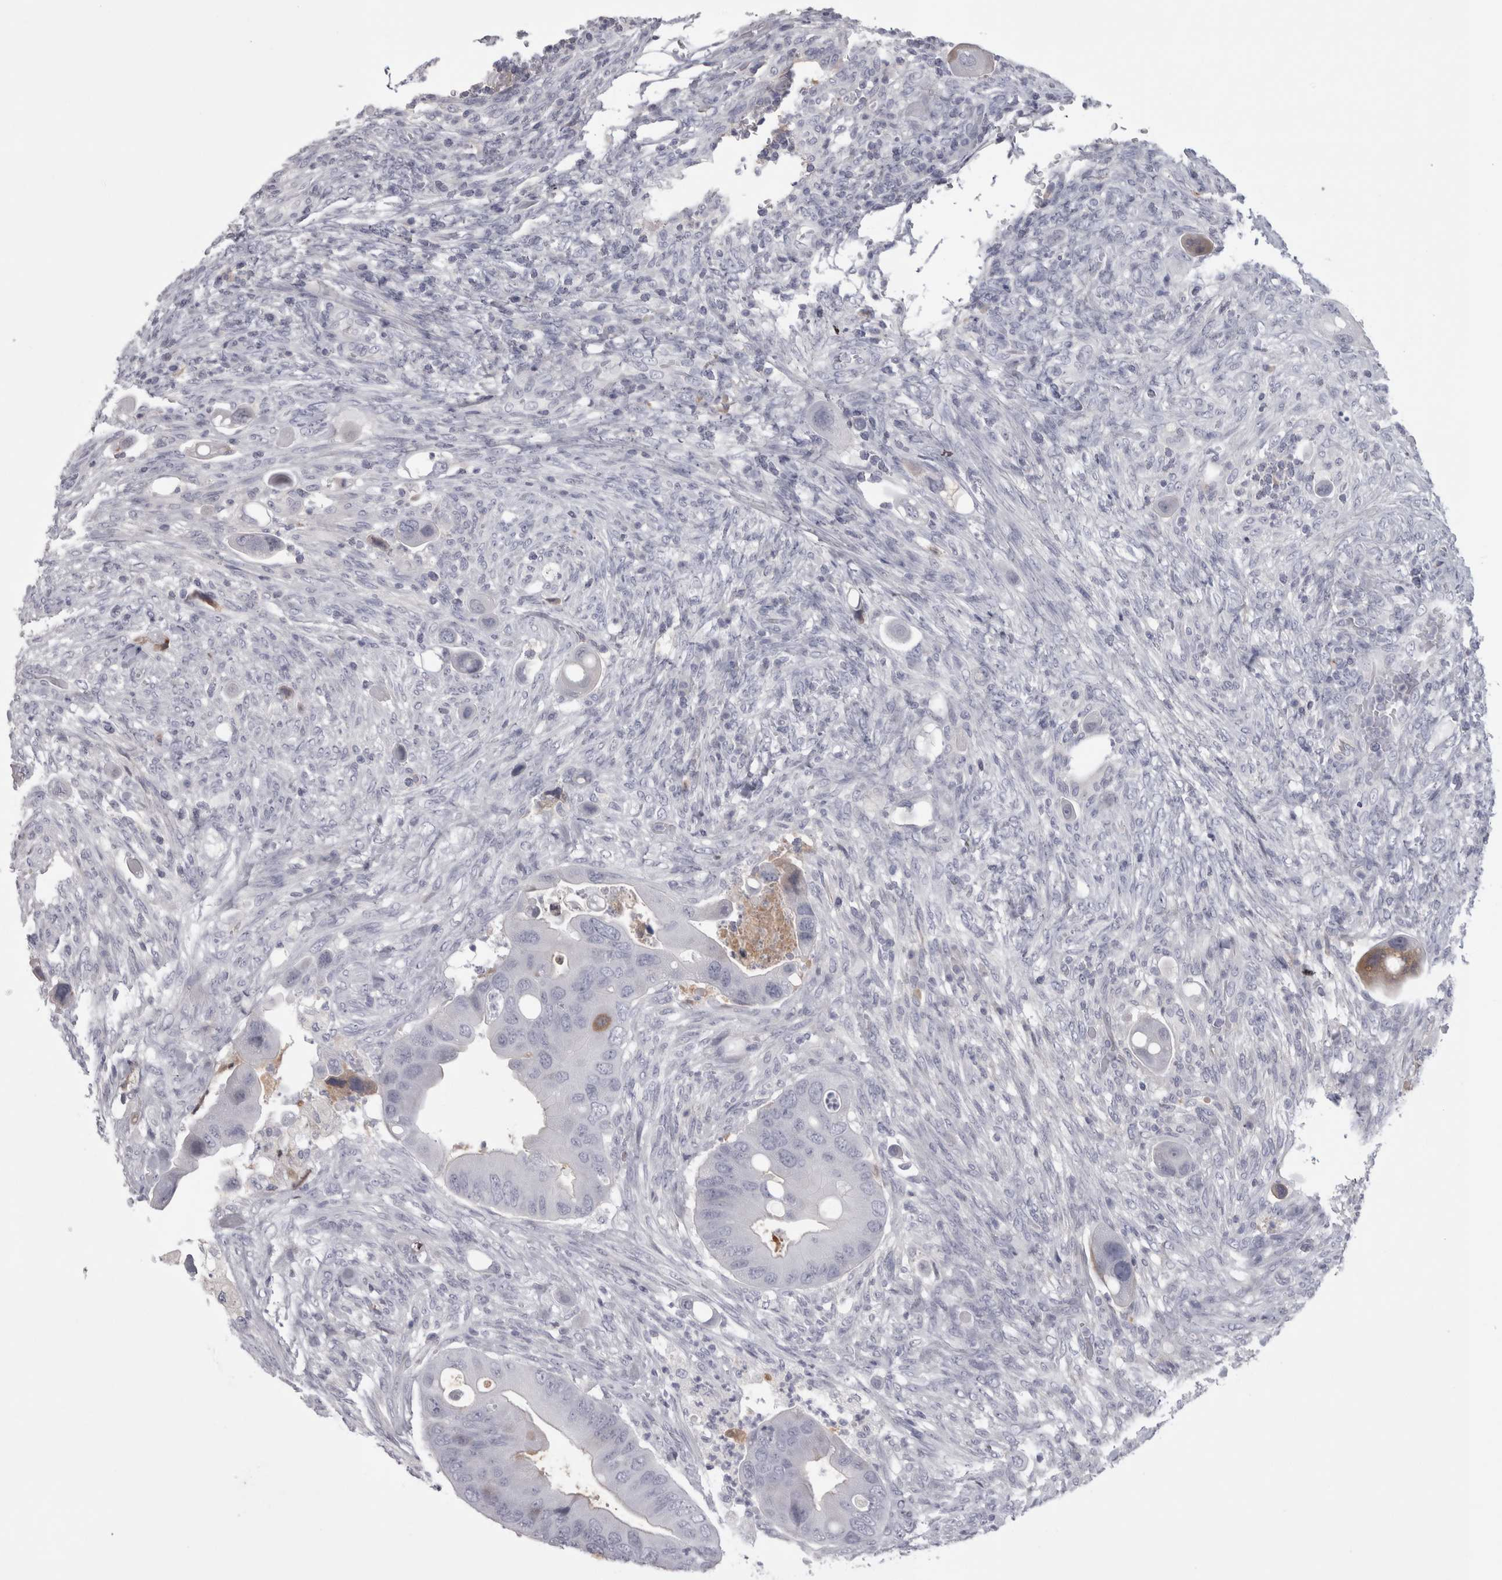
{"staining": {"intensity": "moderate", "quantity": "<25%", "location": "cytoplasmic/membranous"}, "tissue": "colorectal cancer", "cell_type": "Tumor cells", "image_type": "cancer", "snomed": [{"axis": "morphology", "description": "Adenocarcinoma, NOS"}, {"axis": "topography", "description": "Rectum"}], "caption": "Brown immunohistochemical staining in colorectal adenocarcinoma displays moderate cytoplasmic/membranous positivity in approximately <25% of tumor cells.", "gene": "SAA4", "patient": {"sex": "female", "age": 57}}